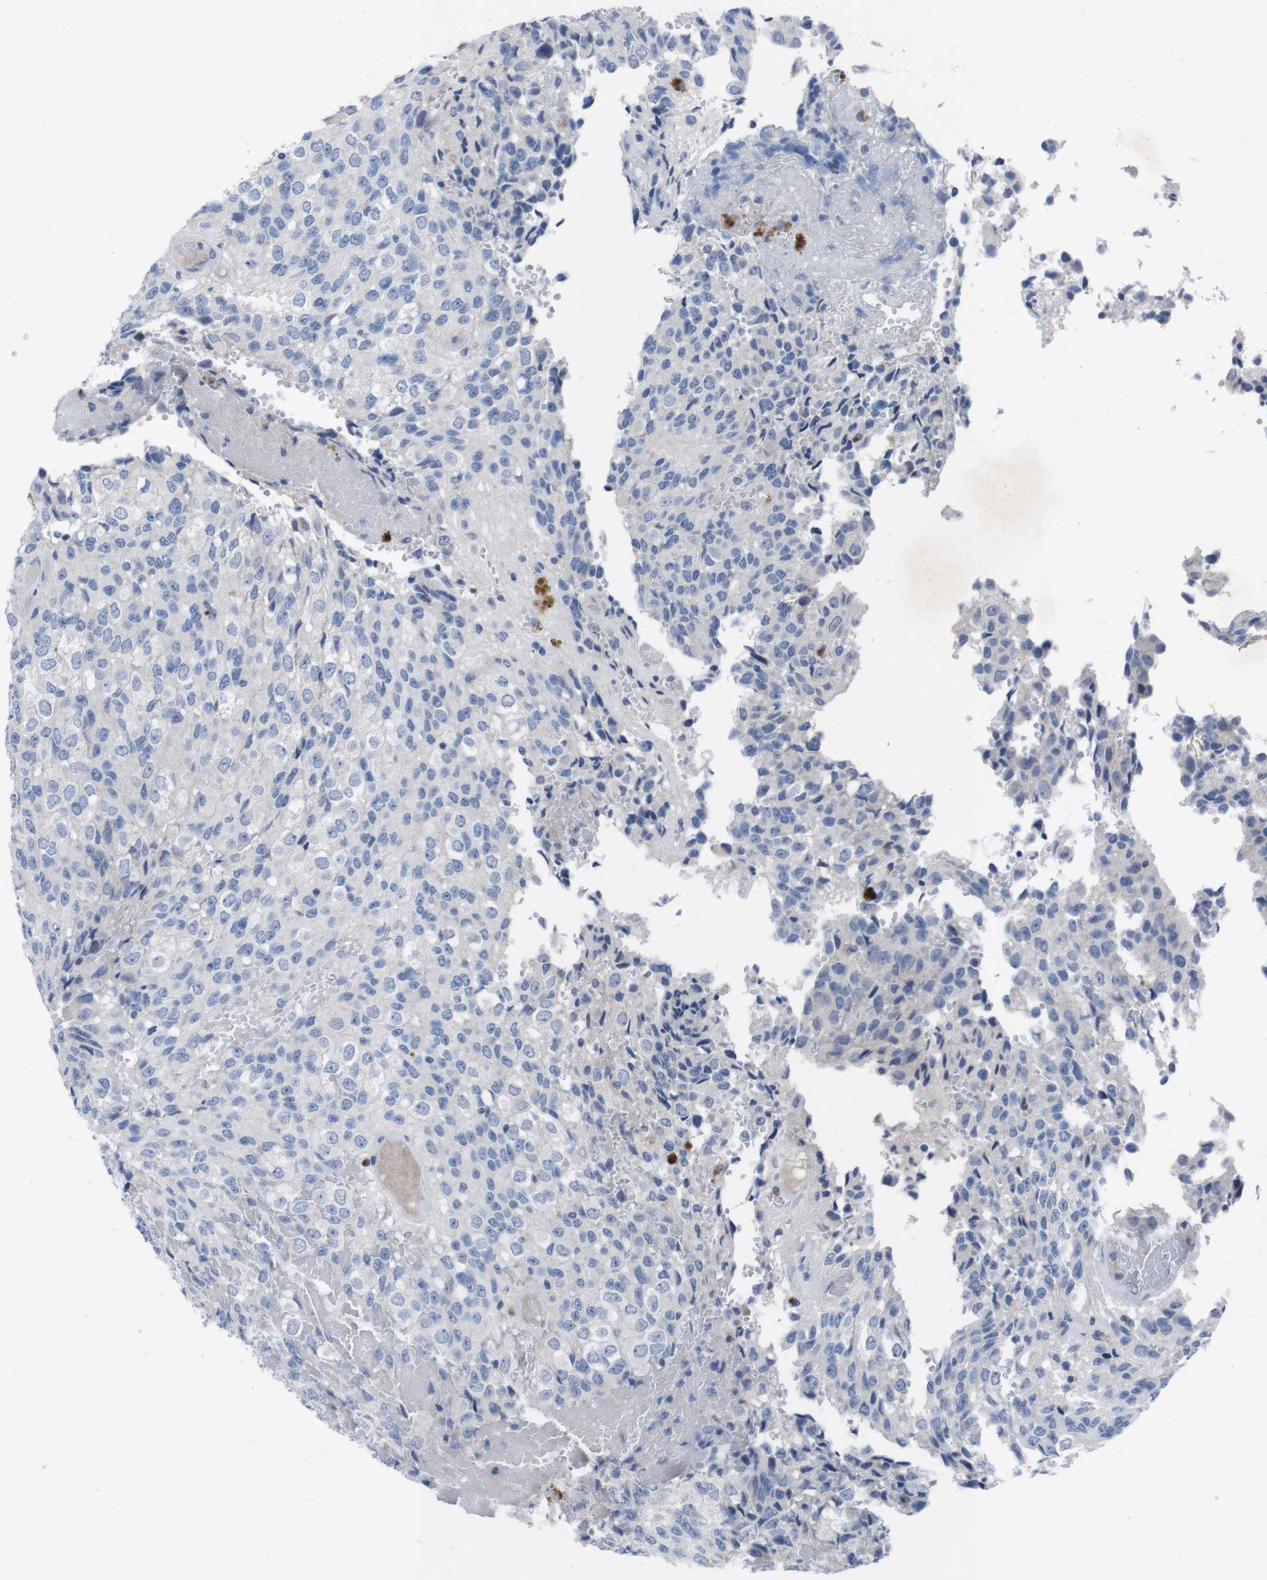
{"staining": {"intensity": "negative", "quantity": "none", "location": "none"}, "tissue": "glioma", "cell_type": "Tumor cells", "image_type": "cancer", "snomed": [{"axis": "morphology", "description": "Glioma, malignant, High grade"}, {"axis": "topography", "description": "Brain"}], "caption": "DAB immunohistochemical staining of human high-grade glioma (malignant) demonstrates no significant staining in tumor cells.", "gene": "IRF4", "patient": {"sex": "male", "age": 32}}